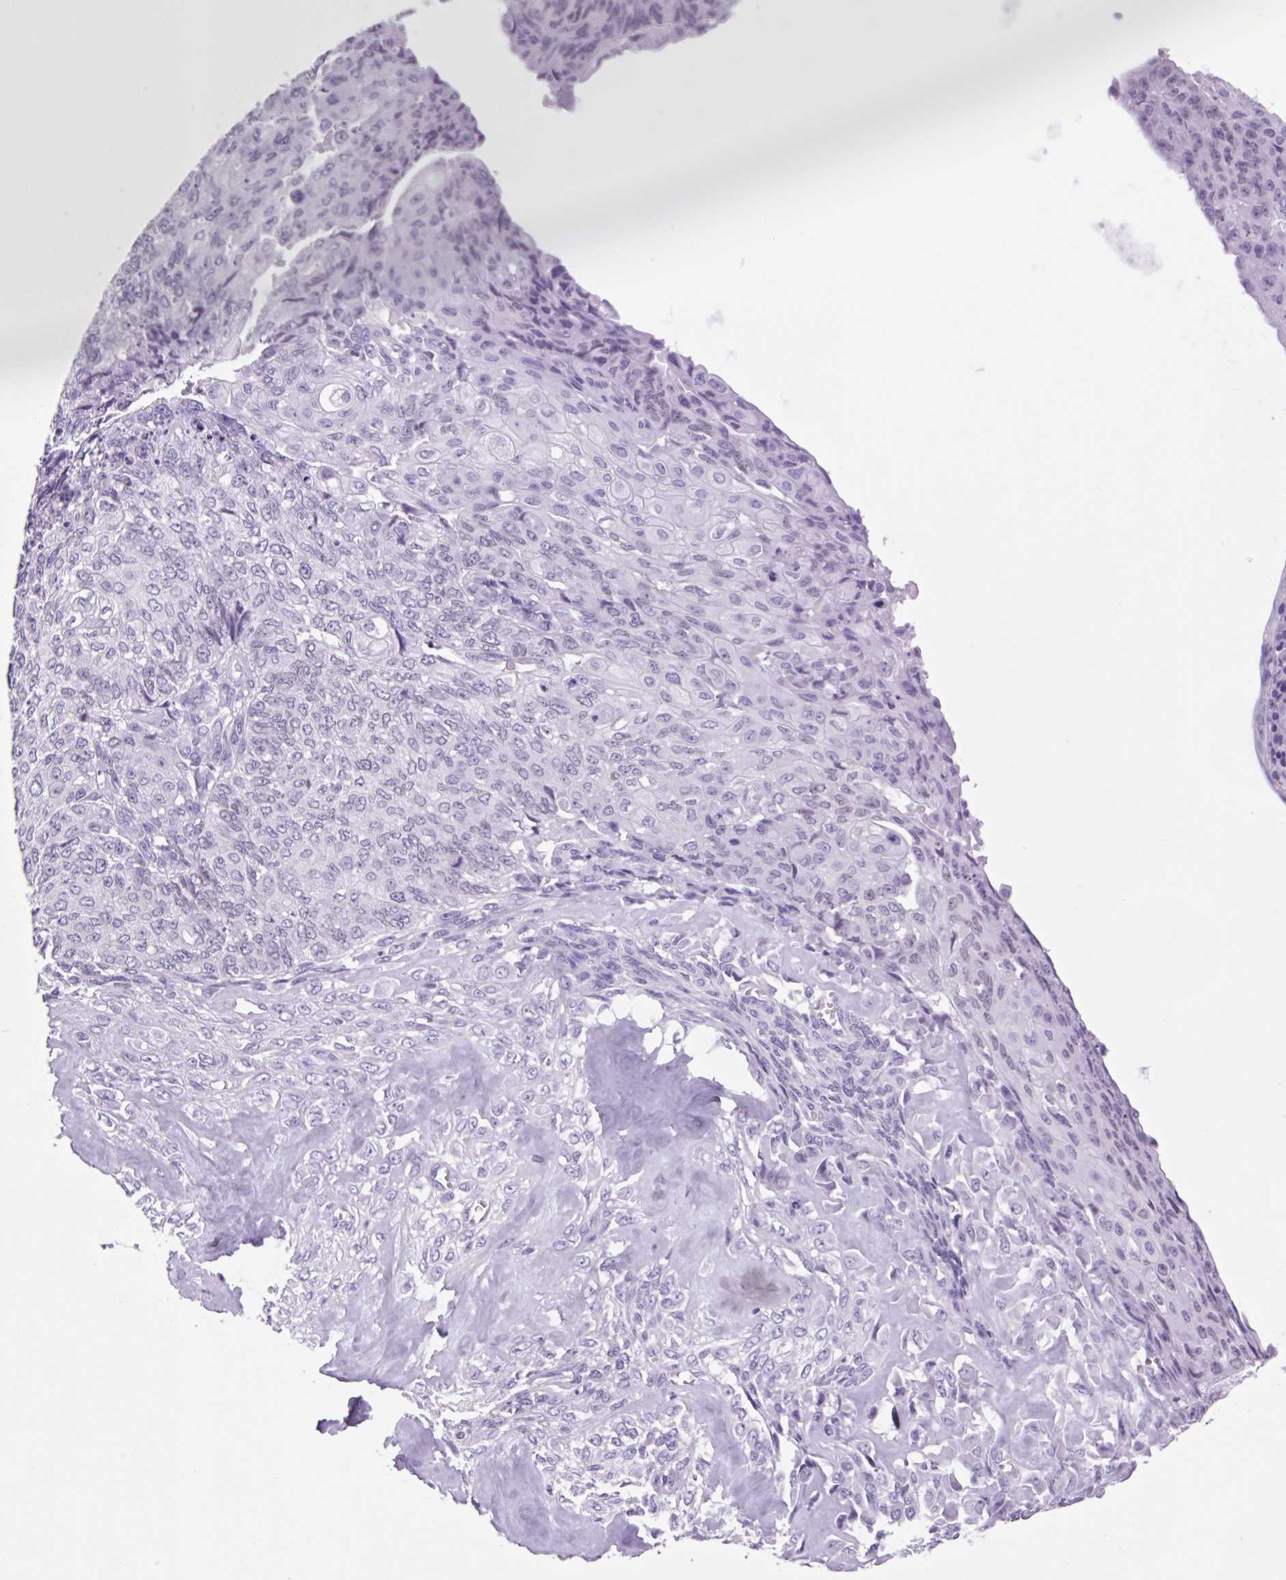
{"staining": {"intensity": "negative", "quantity": "none", "location": "none"}, "tissue": "endometrial cancer", "cell_type": "Tumor cells", "image_type": "cancer", "snomed": [{"axis": "morphology", "description": "Adenocarcinoma, NOS"}, {"axis": "topography", "description": "Endometrium"}], "caption": "Tumor cells are negative for brown protein staining in endometrial adenocarcinoma. (Stains: DAB (3,3'-diaminobenzidine) immunohistochemistry (IHC) with hematoxylin counter stain, Microscopy: brightfield microscopy at high magnification).", "gene": "VPREB1", "patient": {"sex": "female", "age": 32}}